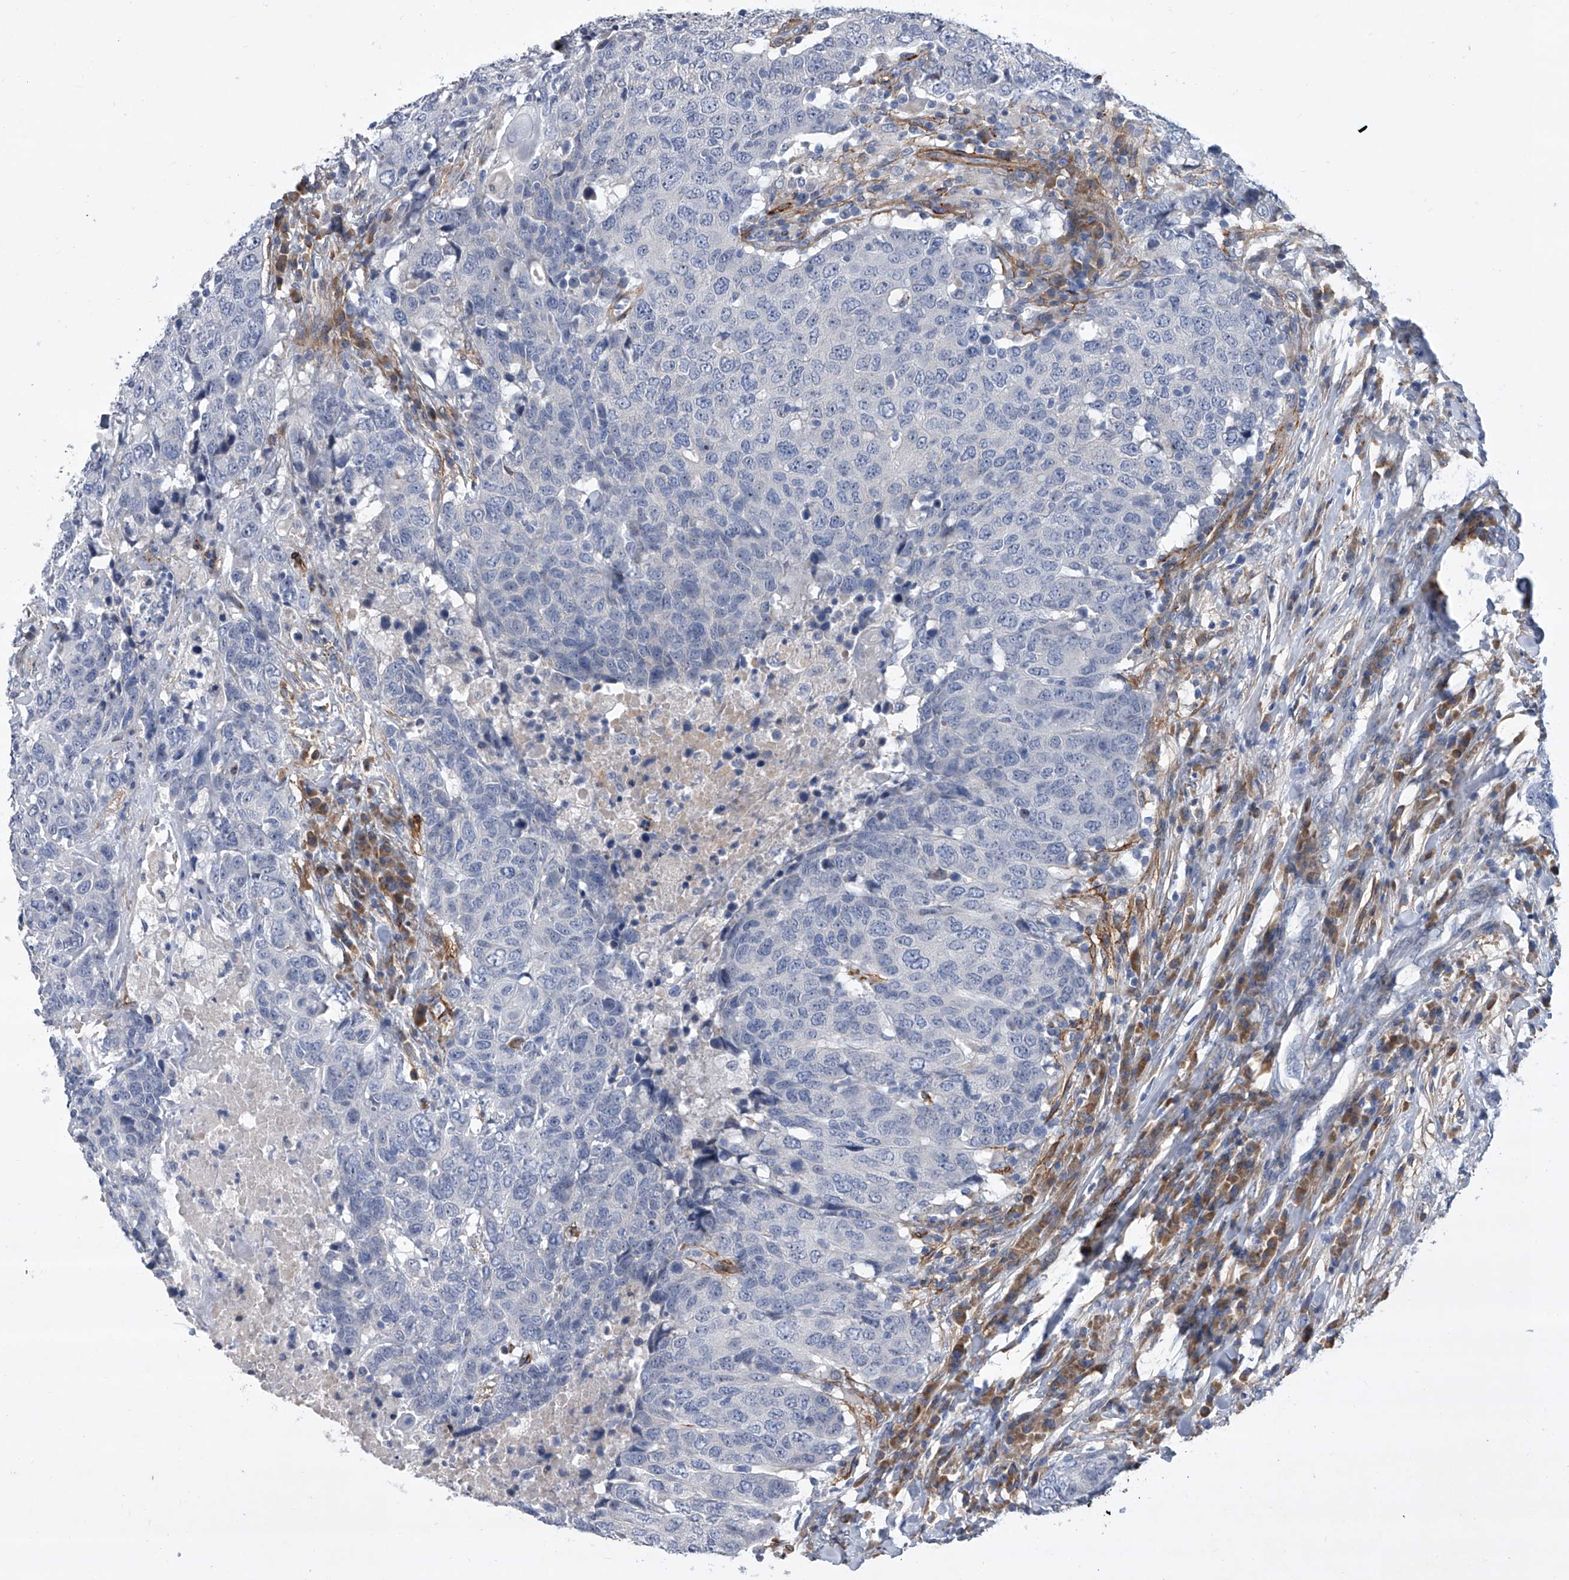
{"staining": {"intensity": "negative", "quantity": "none", "location": "none"}, "tissue": "head and neck cancer", "cell_type": "Tumor cells", "image_type": "cancer", "snomed": [{"axis": "morphology", "description": "Squamous cell carcinoma, NOS"}, {"axis": "topography", "description": "Head-Neck"}], "caption": "Head and neck cancer (squamous cell carcinoma) was stained to show a protein in brown. There is no significant positivity in tumor cells. Brightfield microscopy of immunohistochemistry (IHC) stained with DAB (brown) and hematoxylin (blue), captured at high magnification.", "gene": "ALG14", "patient": {"sex": "male", "age": 66}}